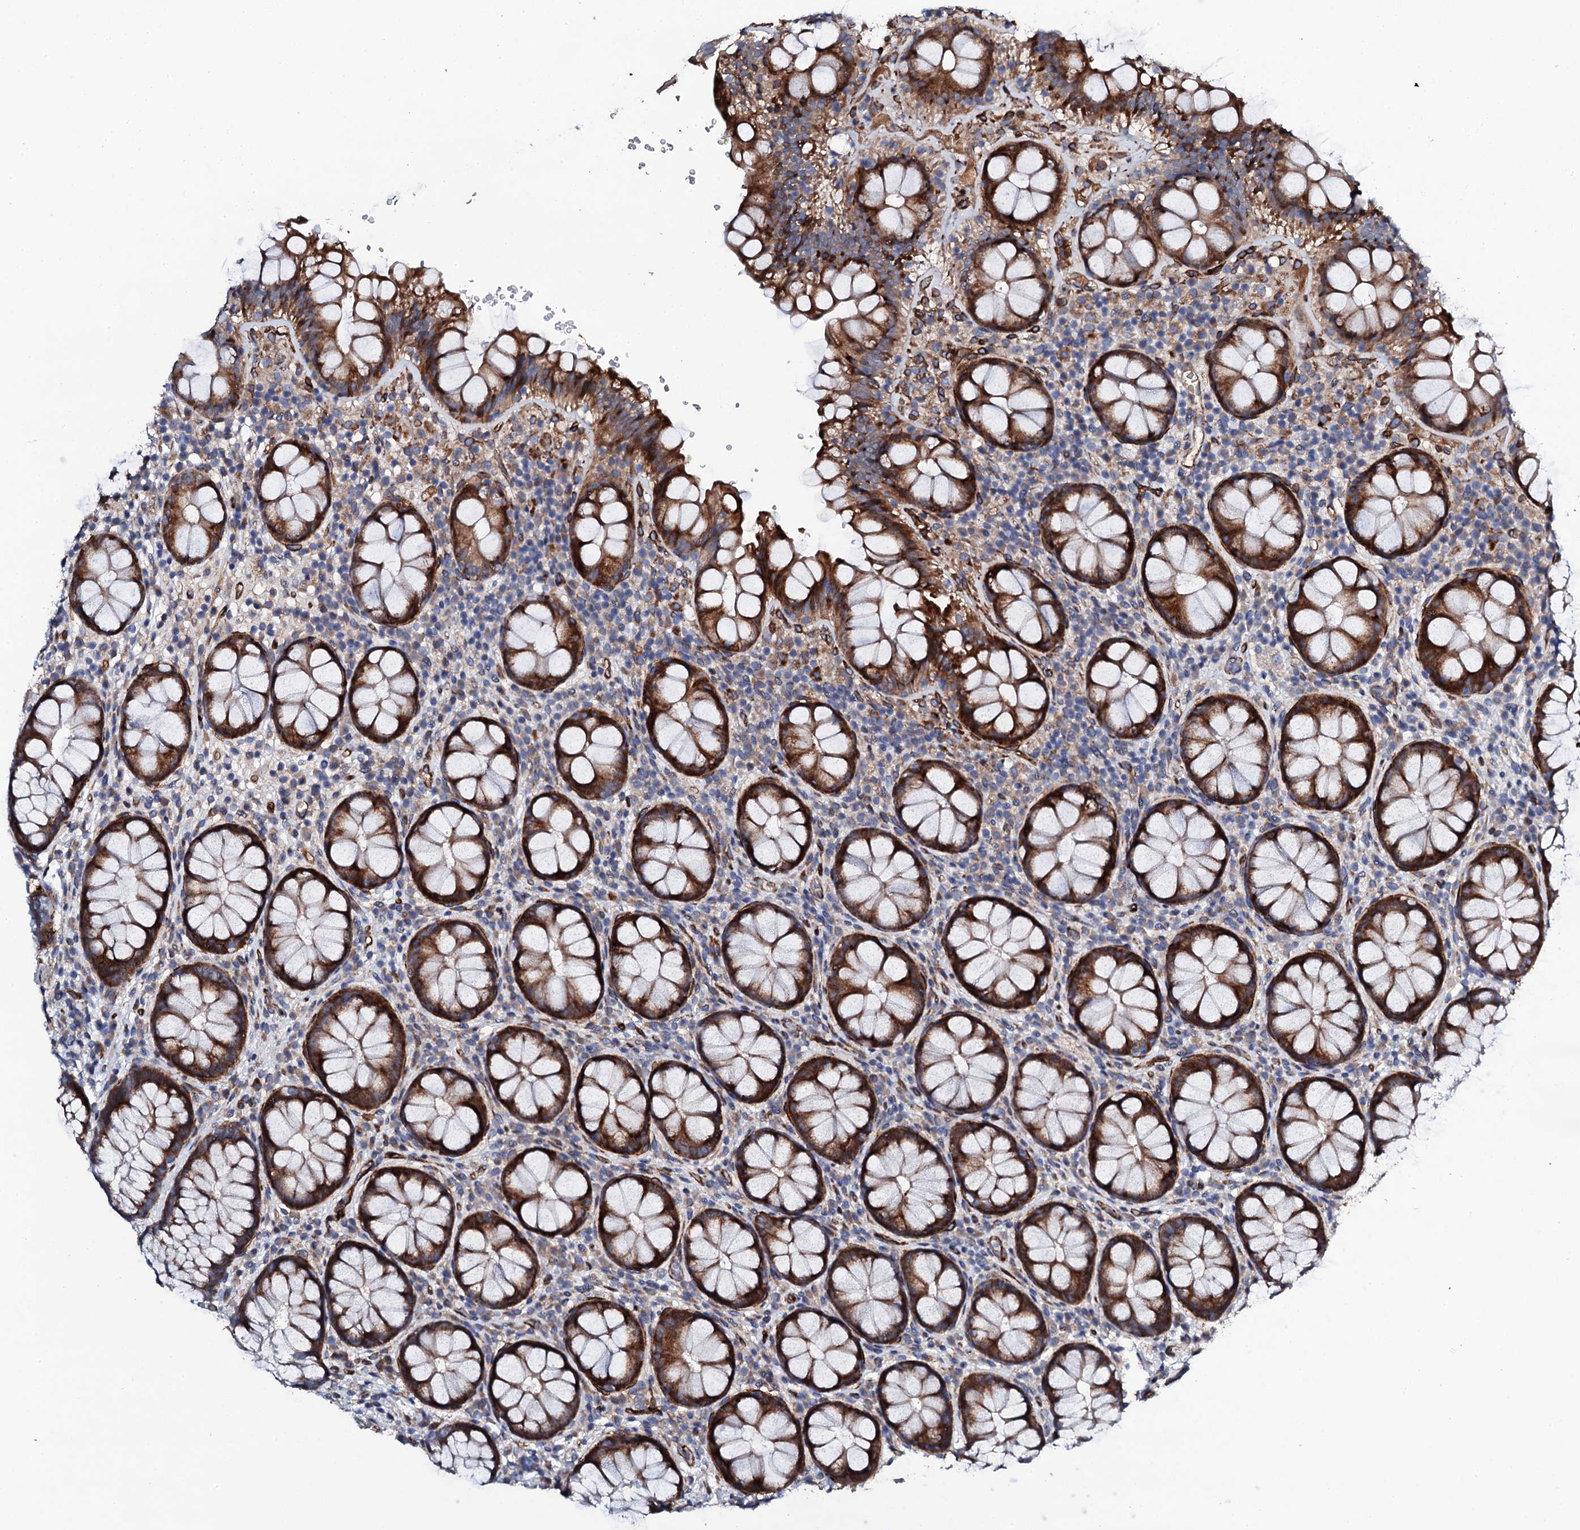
{"staining": {"intensity": "strong", "quantity": ">75%", "location": "cytoplasmic/membranous"}, "tissue": "rectum", "cell_type": "Glandular cells", "image_type": "normal", "snomed": [{"axis": "morphology", "description": "Normal tissue, NOS"}, {"axis": "topography", "description": "Rectum"}], "caption": "Immunohistochemical staining of unremarkable rectum exhibits >75% levels of strong cytoplasmic/membranous protein positivity in about >75% of glandular cells.", "gene": "DBX1", "patient": {"sex": "male", "age": 83}}